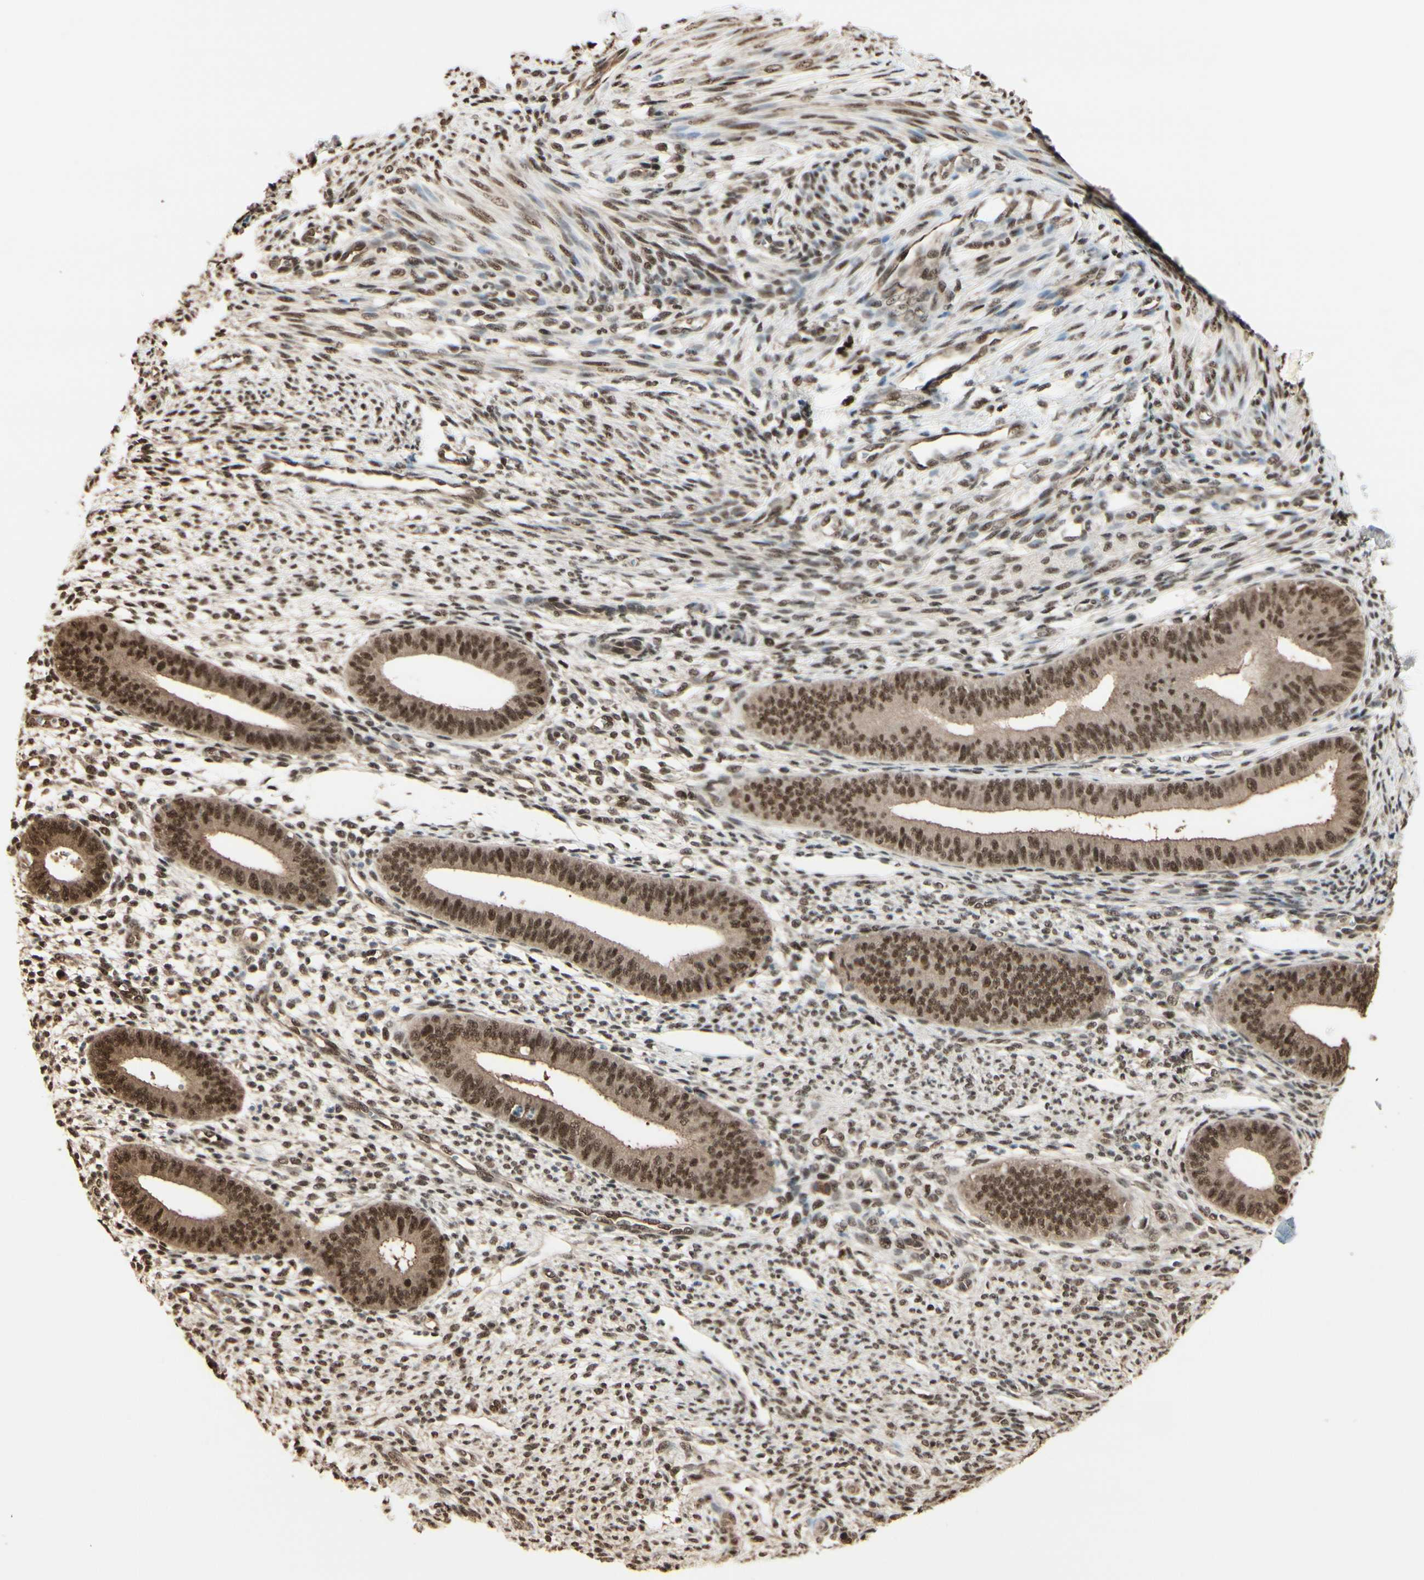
{"staining": {"intensity": "strong", "quantity": "25%-75%", "location": "cytoplasmic/membranous,nuclear"}, "tissue": "endometrium", "cell_type": "Cells in endometrial stroma", "image_type": "normal", "snomed": [{"axis": "morphology", "description": "Normal tissue, NOS"}, {"axis": "topography", "description": "Endometrium"}], "caption": "IHC of benign human endometrium demonstrates high levels of strong cytoplasmic/membranous,nuclear staining in about 25%-75% of cells in endometrial stroma.", "gene": "HSF1", "patient": {"sex": "female", "age": 35}}